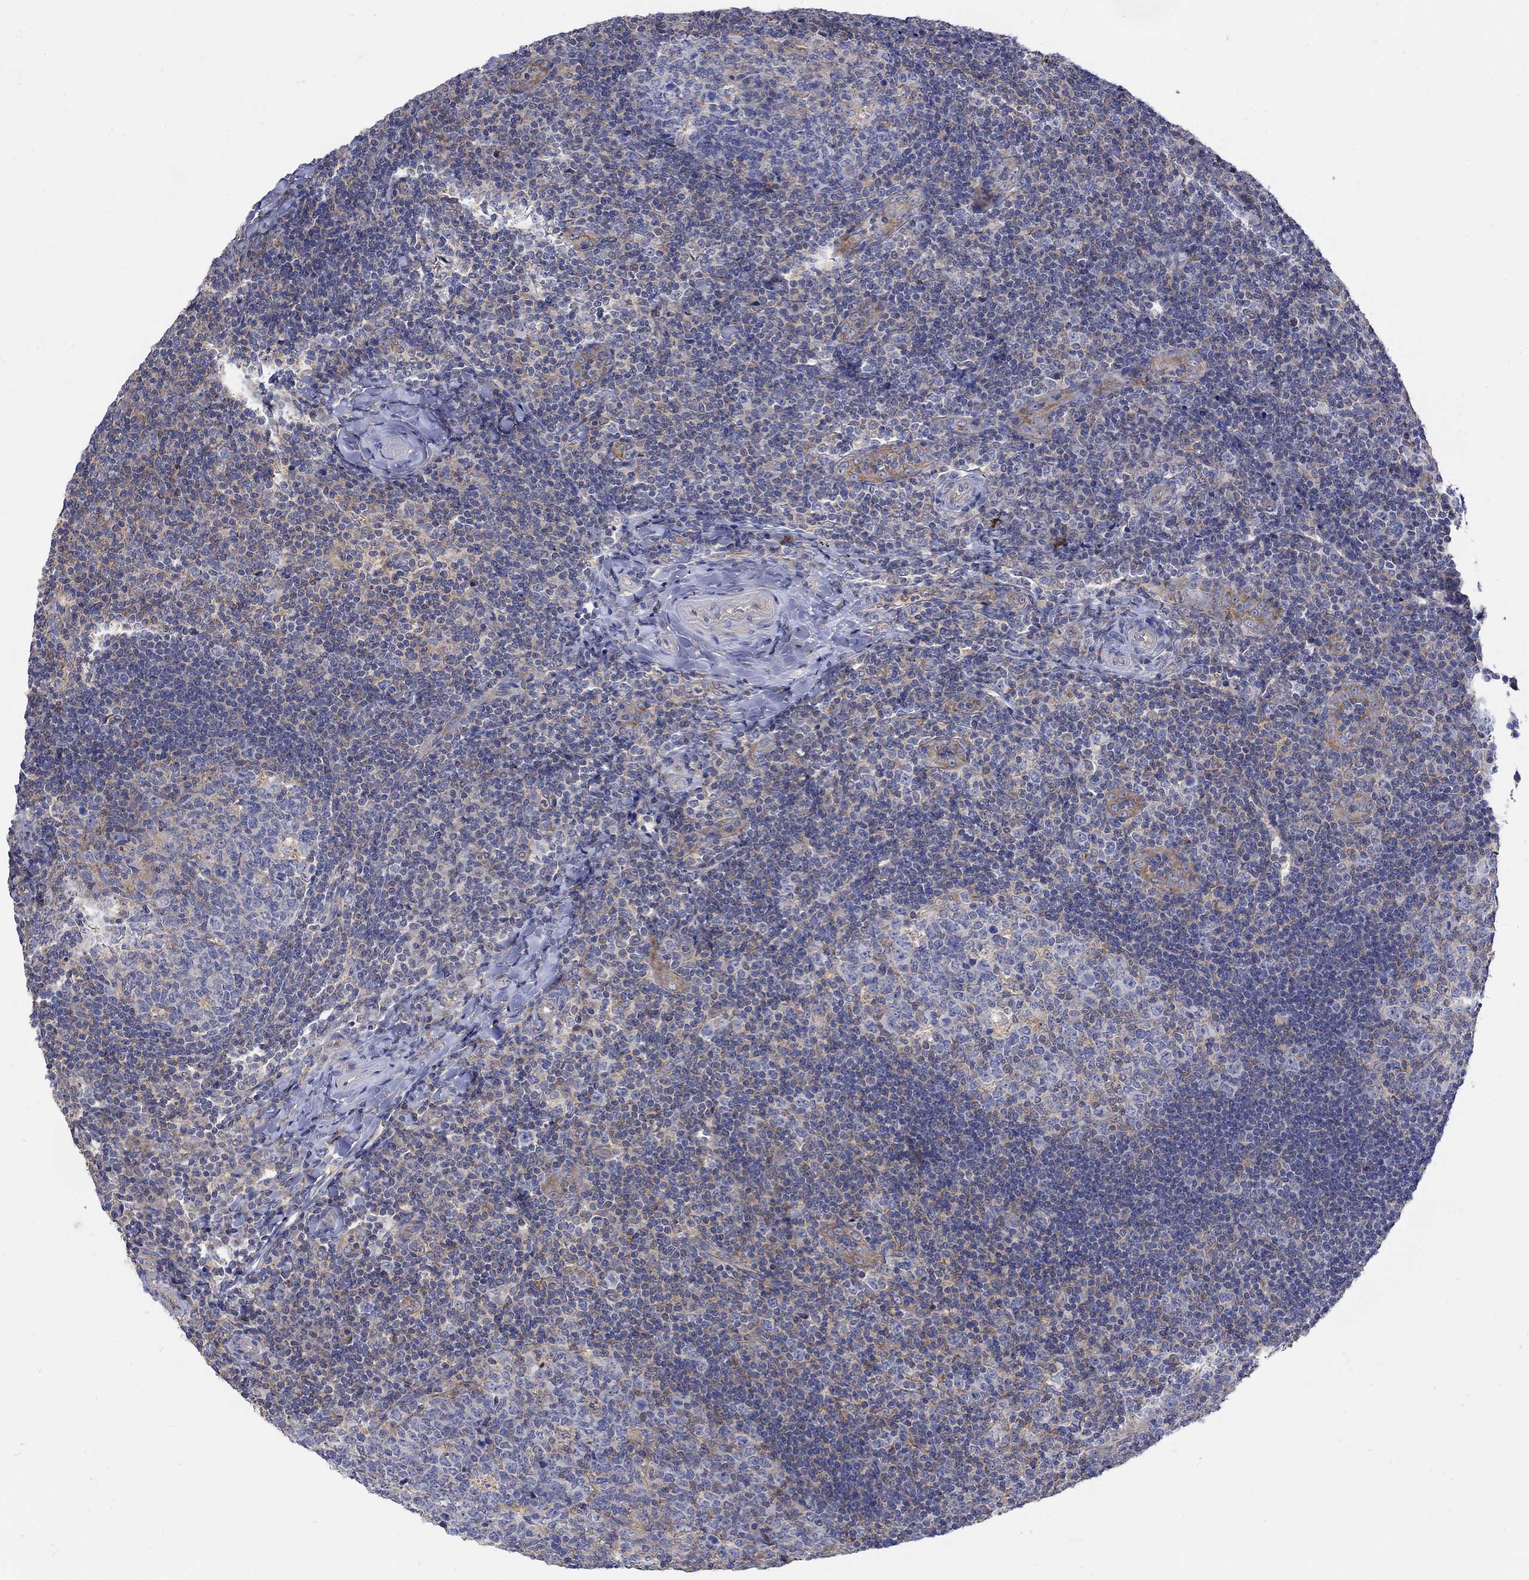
{"staining": {"intensity": "weak", "quantity": "25%-75%", "location": "cytoplasmic/membranous"}, "tissue": "tonsil", "cell_type": "Germinal center cells", "image_type": "normal", "snomed": [{"axis": "morphology", "description": "Normal tissue, NOS"}, {"axis": "topography", "description": "Tonsil"}], "caption": "IHC photomicrograph of benign tonsil: human tonsil stained using immunohistochemistry shows low levels of weak protein expression localized specifically in the cytoplasmic/membranous of germinal center cells, appearing as a cytoplasmic/membranous brown color.", "gene": "TEKT3", "patient": {"sex": "male", "age": 17}}